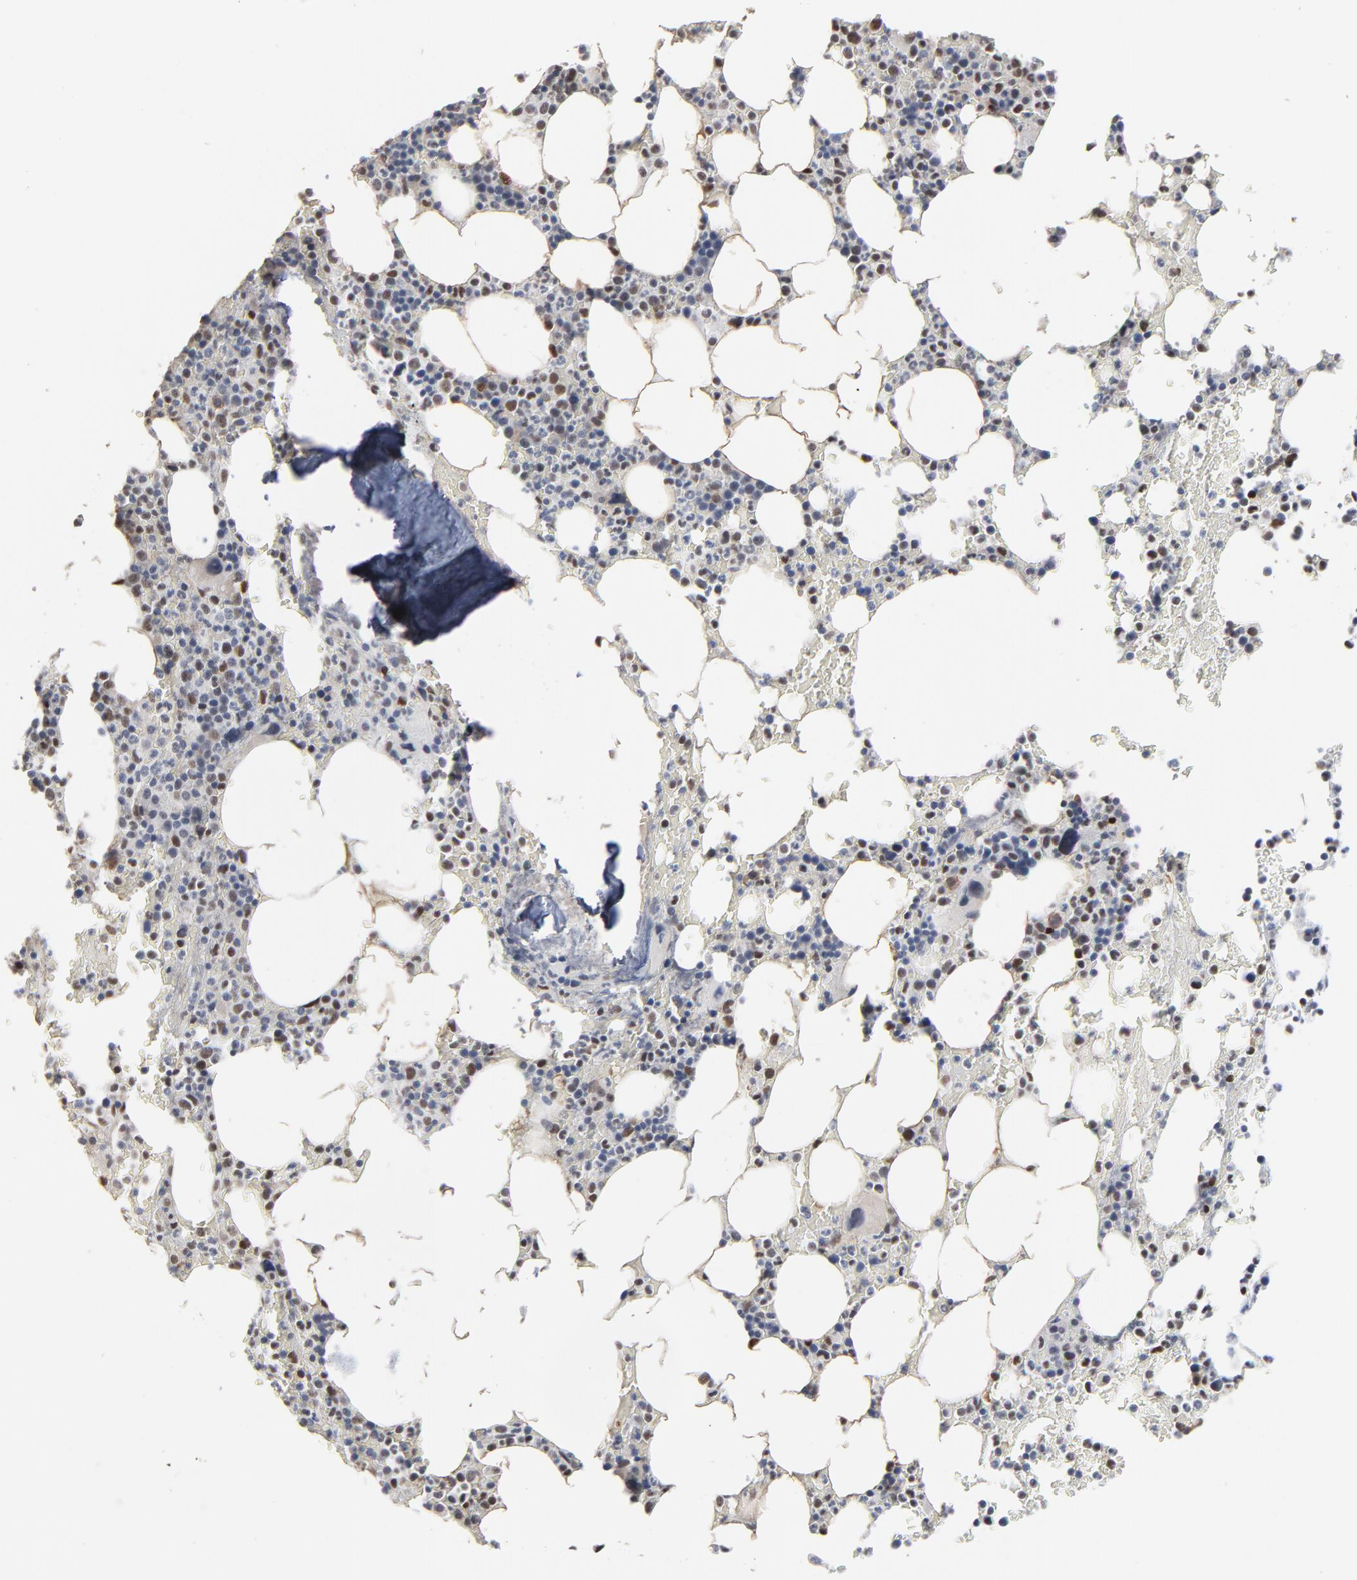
{"staining": {"intensity": "weak", "quantity": "25%-75%", "location": "nuclear"}, "tissue": "bone marrow", "cell_type": "Hematopoietic cells", "image_type": "normal", "snomed": [{"axis": "morphology", "description": "Normal tissue, NOS"}, {"axis": "topography", "description": "Bone marrow"}], "caption": "Immunohistochemistry (IHC) image of normal bone marrow: bone marrow stained using immunohistochemistry demonstrates low levels of weak protein expression localized specifically in the nuclear of hematopoietic cells, appearing as a nuclear brown color.", "gene": "ATF7", "patient": {"sex": "female", "age": 66}}